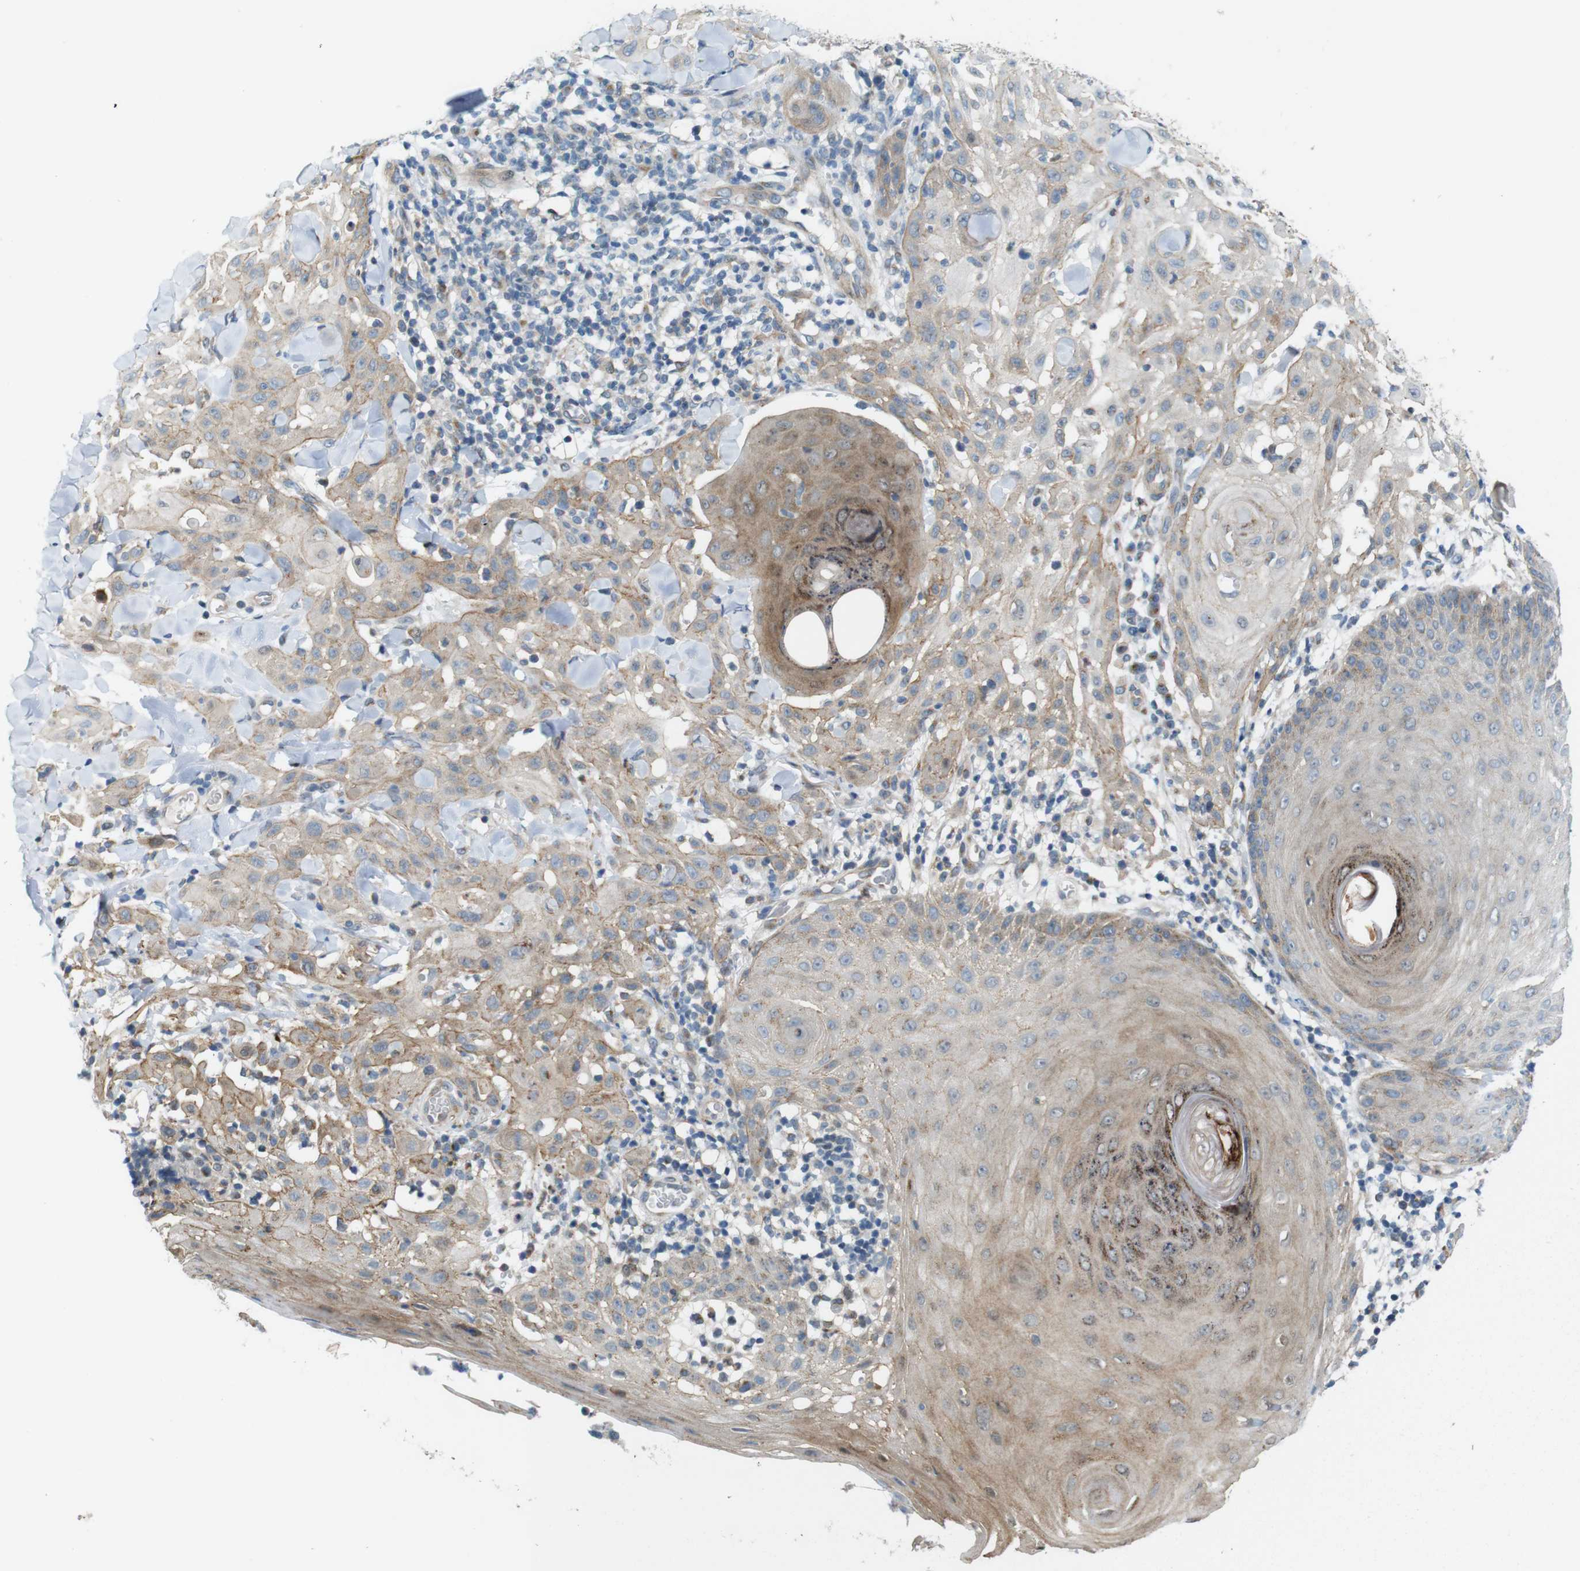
{"staining": {"intensity": "weak", "quantity": ">75%", "location": "cytoplasmic/membranous"}, "tissue": "skin cancer", "cell_type": "Tumor cells", "image_type": "cancer", "snomed": [{"axis": "morphology", "description": "Squamous cell carcinoma, NOS"}, {"axis": "topography", "description": "Skin"}], "caption": "A brown stain shows weak cytoplasmic/membranous positivity of a protein in human skin cancer (squamous cell carcinoma) tumor cells. (Brightfield microscopy of DAB IHC at high magnification).", "gene": "SKI", "patient": {"sex": "male", "age": 24}}